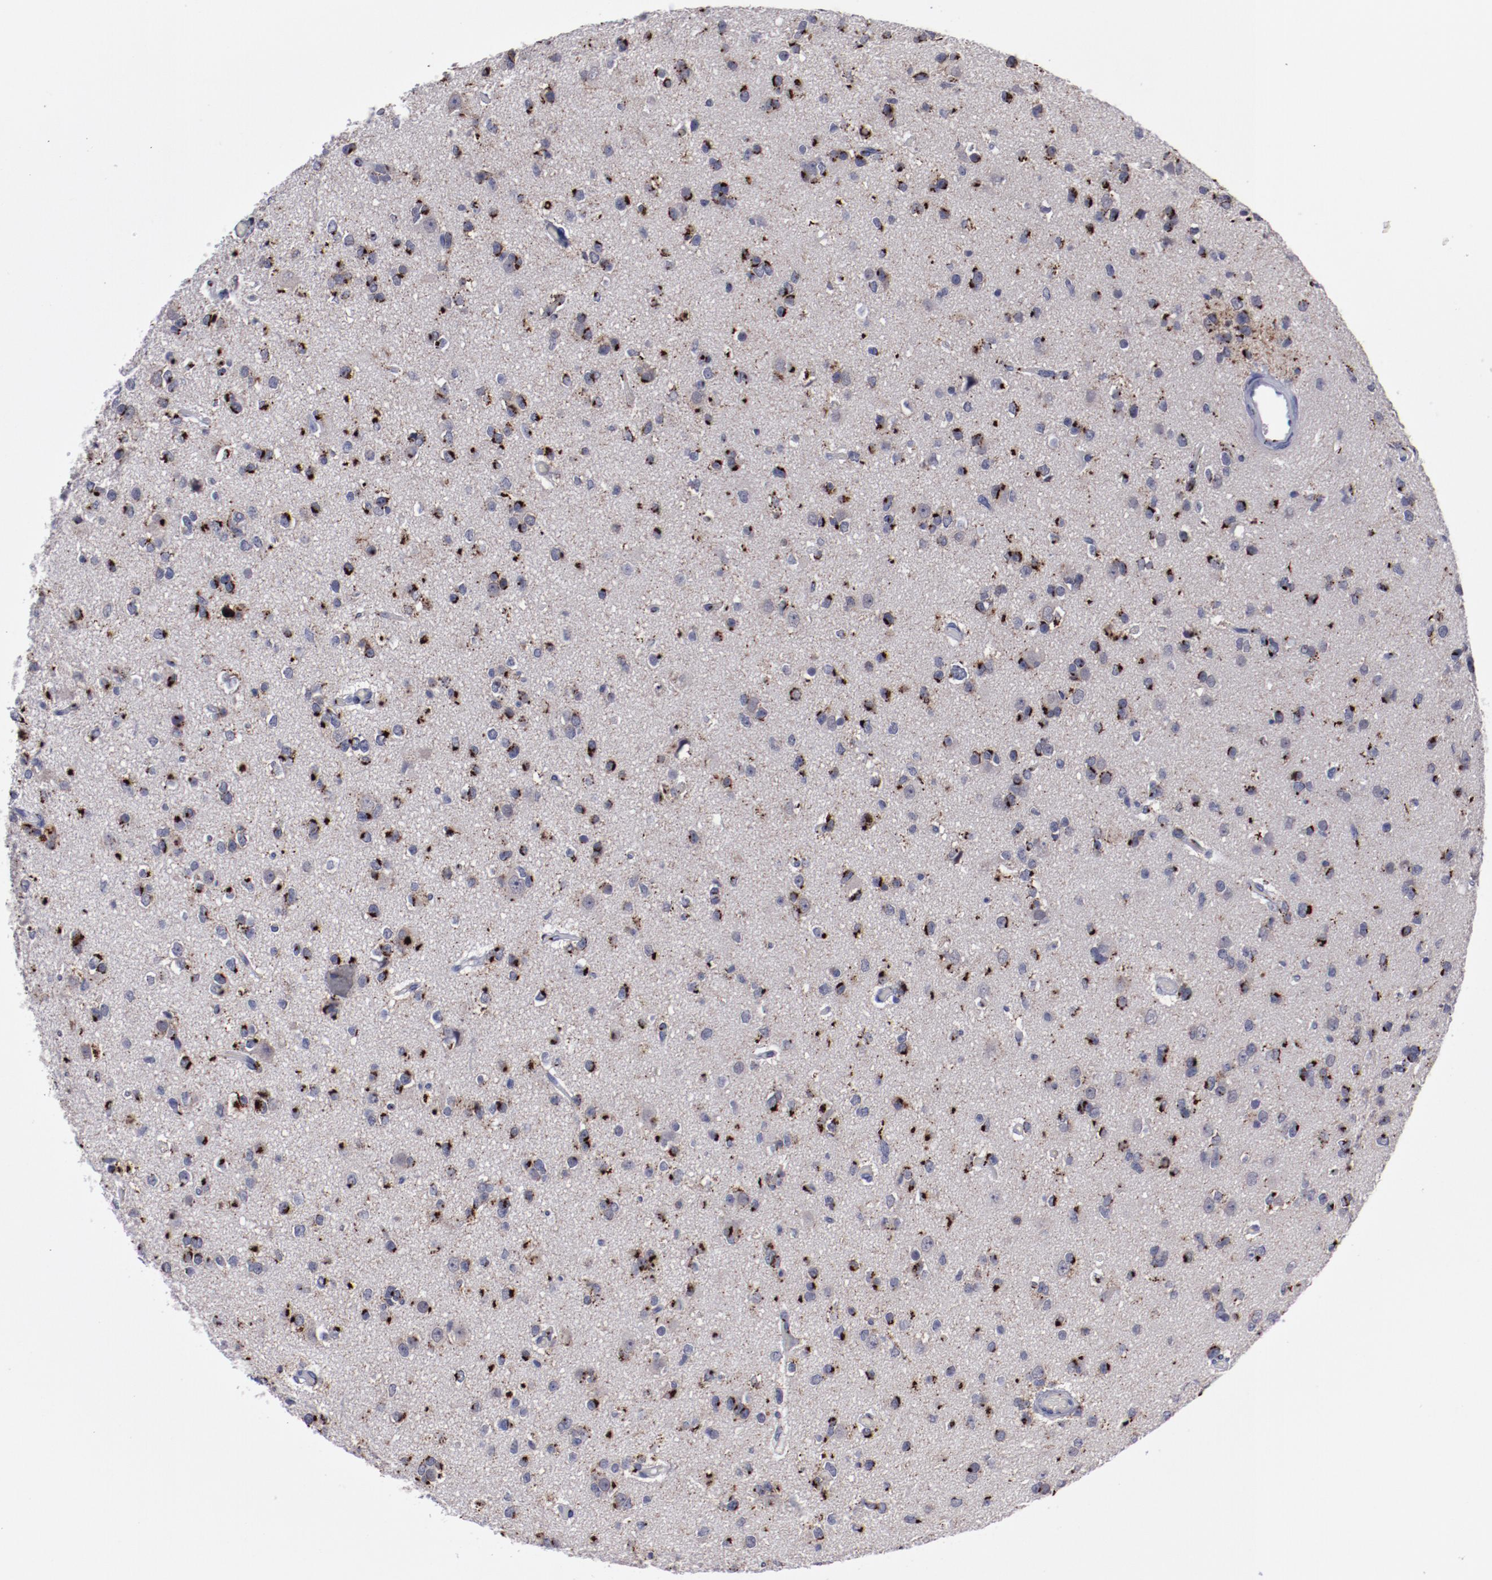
{"staining": {"intensity": "strong", "quantity": "25%-75%", "location": "cytoplasmic/membranous"}, "tissue": "glioma", "cell_type": "Tumor cells", "image_type": "cancer", "snomed": [{"axis": "morphology", "description": "Glioma, malignant, Low grade"}, {"axis": "topography", "description": "Brain"}], "caption": "This photomicrograph exhibits glioma stained with immunohistochemistry to label a protein in brown. The cytoplasmic/membranous of tumor cells show strong positivity for the protein. Nuclei are counter-stained blue.", "gene": "GOLIM4", "patient": {"sex": "male", "age": 42}}